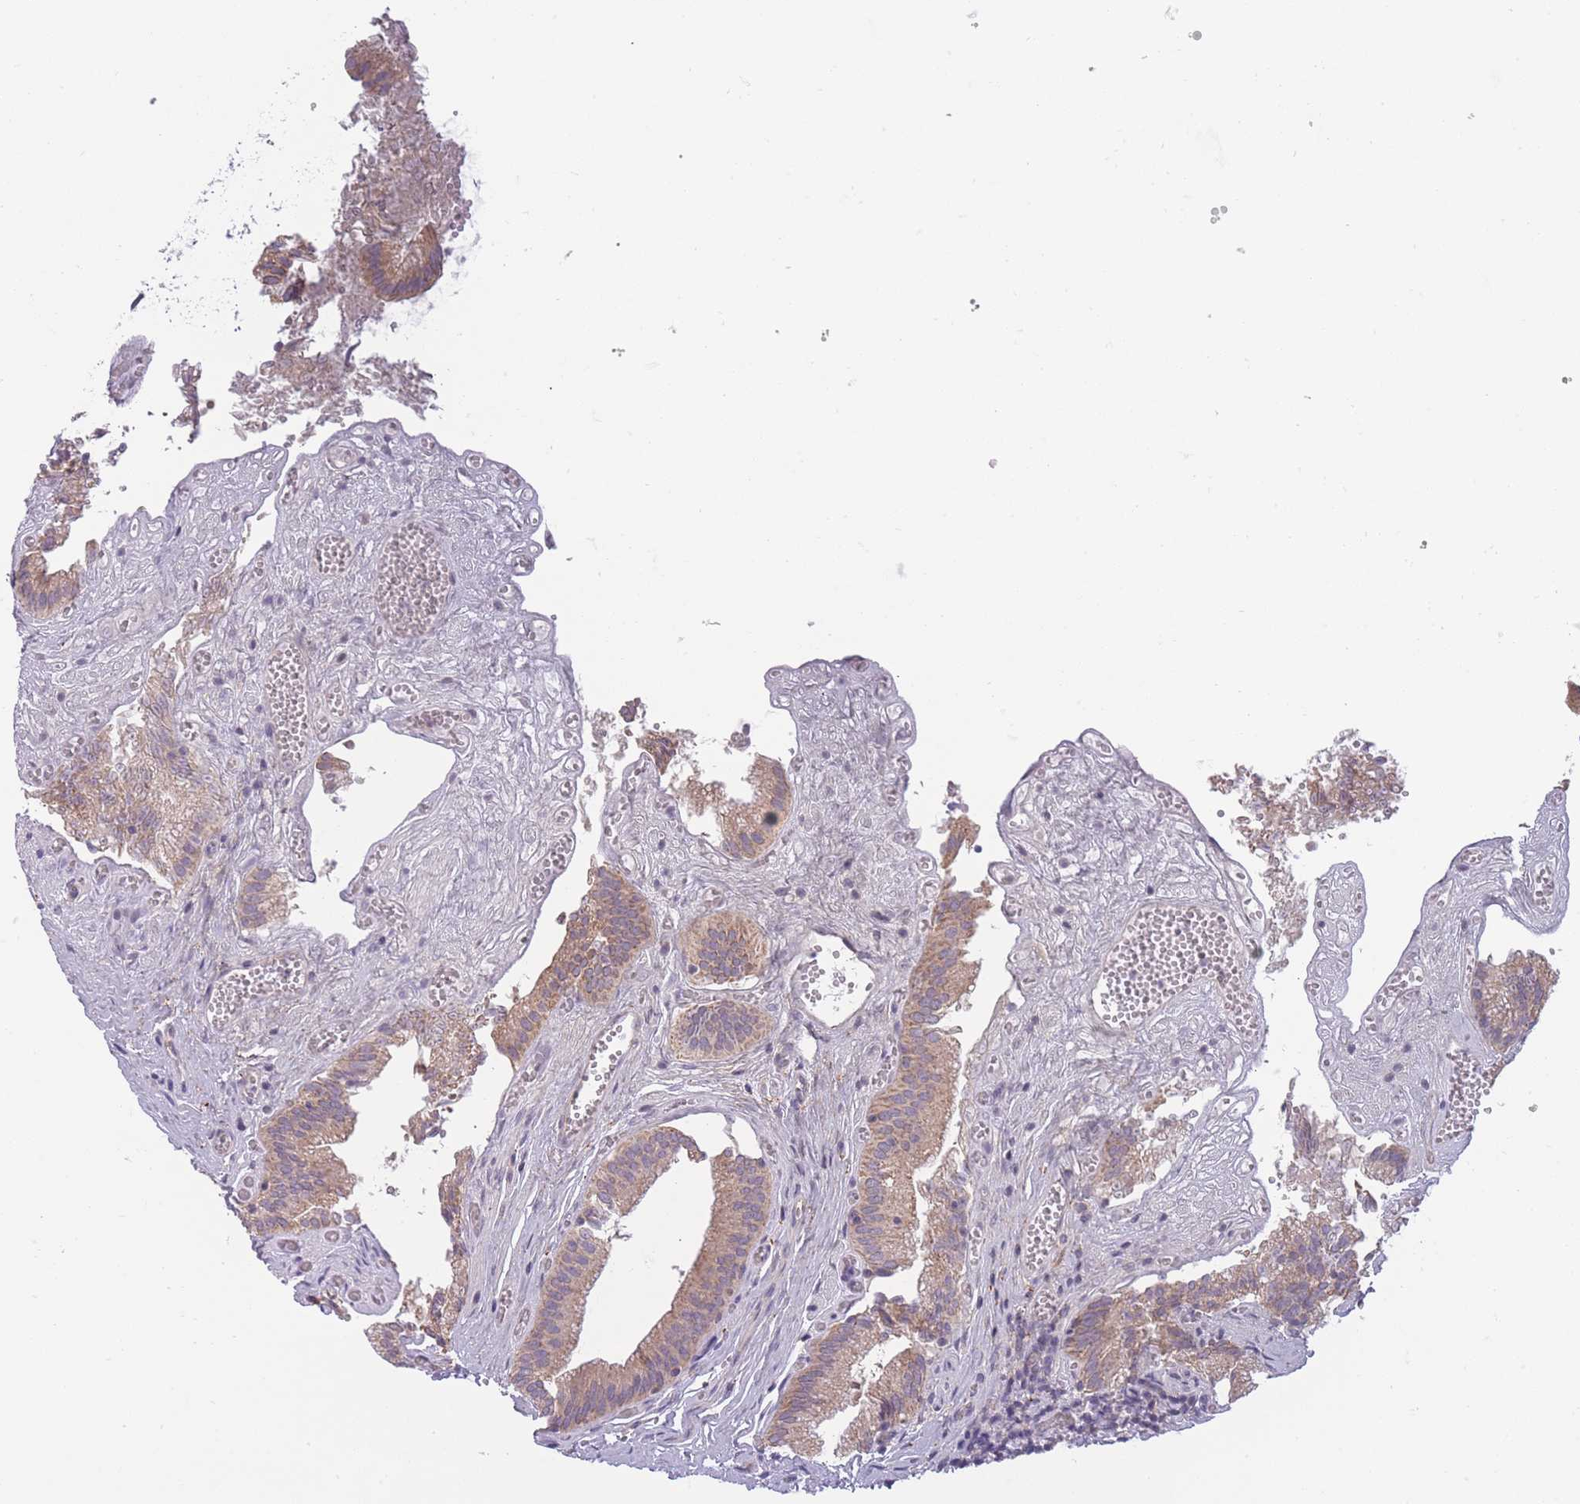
{"staining": {"intensity": "moderate", "quantity": ">75%", "location": "cytoplasmic/membranous"}, "tissue": "gallbladder", "cell_type": "Glandular cells", "image_type": "normal", "snomed": [{"axis": "morphology", "description": "Normal tissue, NOS"}, {"axis": "topography", "description": "Gallbladder"}, {"axis": "topography", "description": "Peripheral nerve tissue"}], "caption": "The histopathology image displays staining of unremarkable gallbladder, revealing moderate cytoplasmic/membranous protein expression (brown color) within glandular cells. (brown staining indicates protein expression, while blue staining denotes nuclei).", "gene": "MRPS18C", "patient": {"sex": "male", "age": 17}}